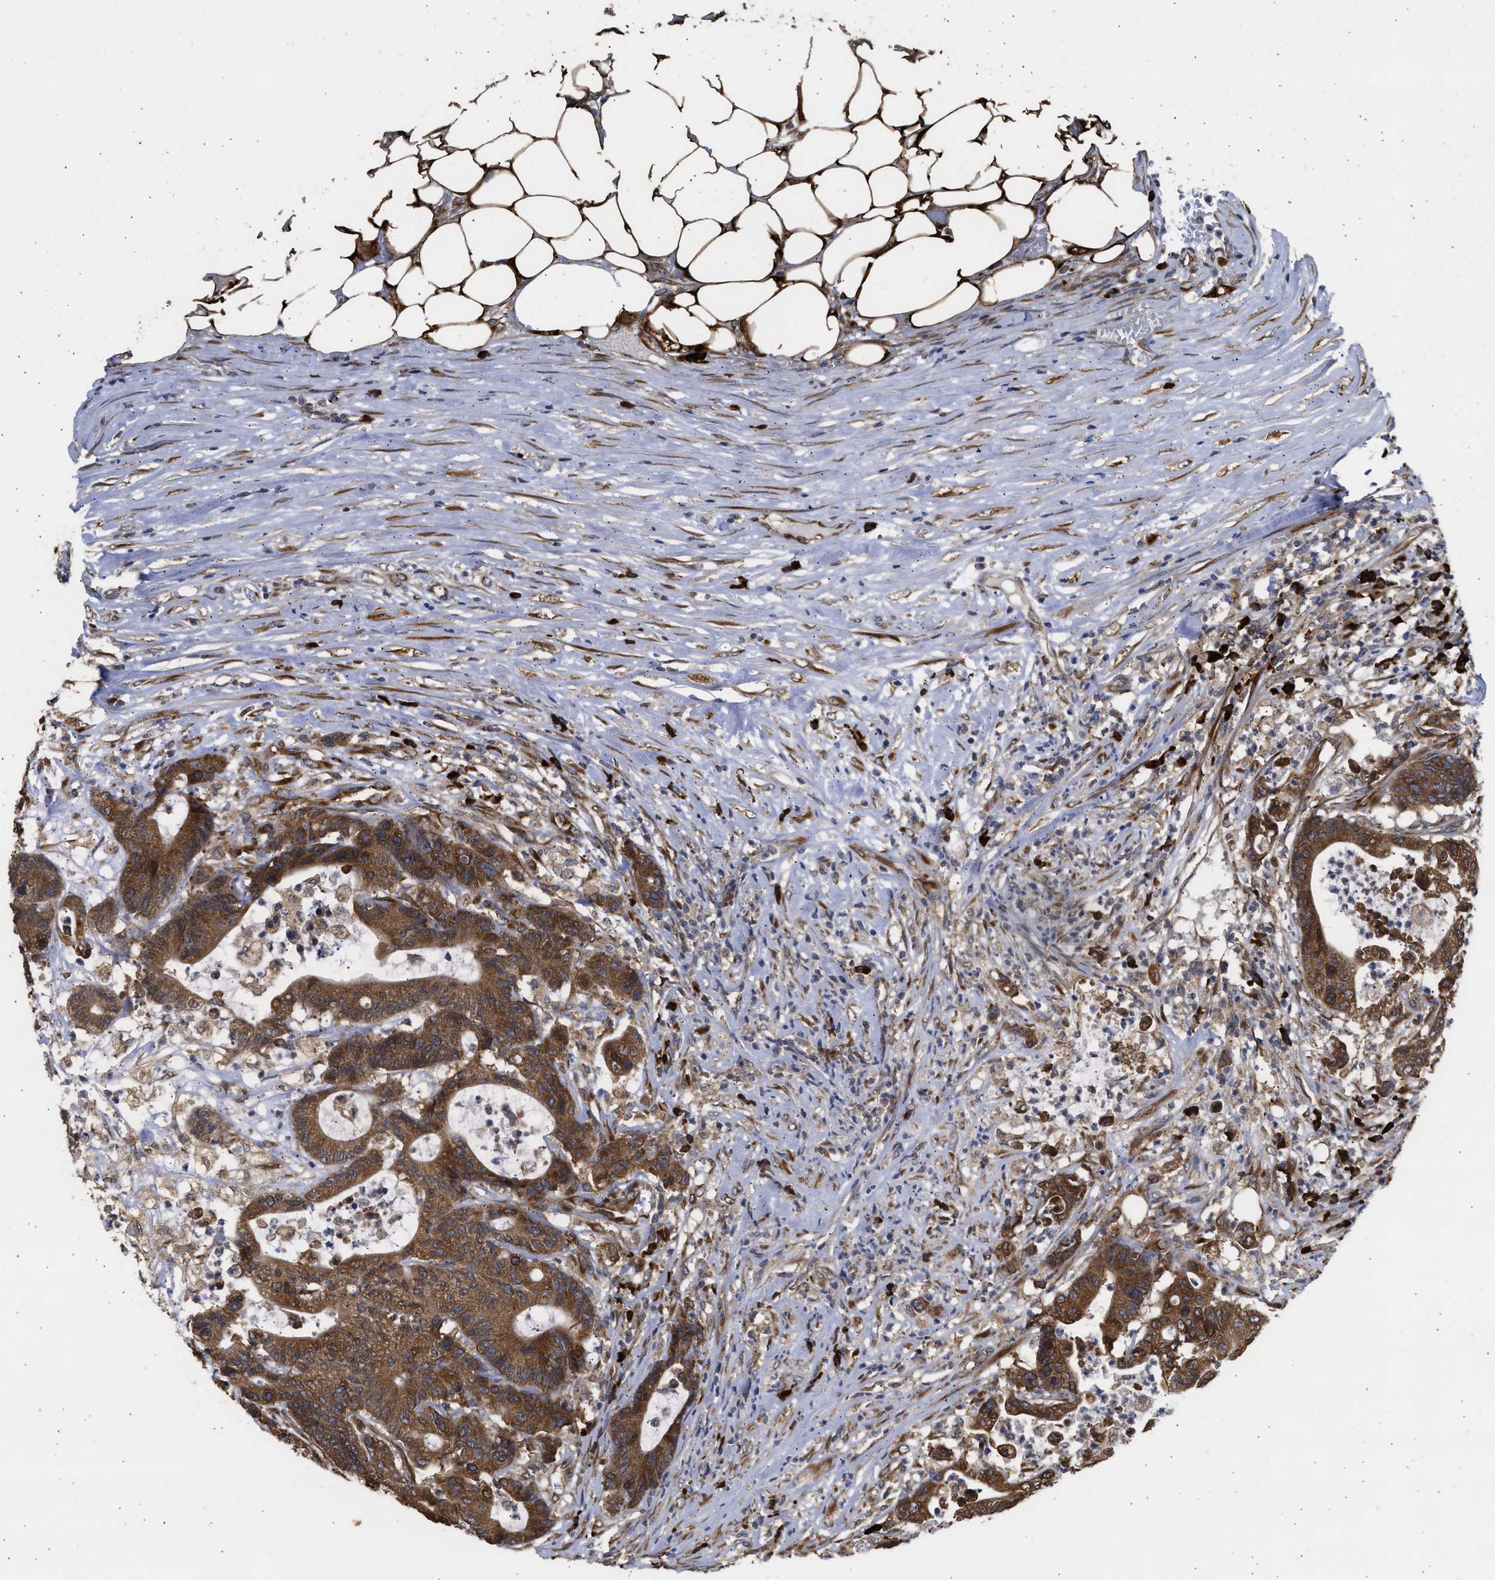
{"staining": {"intensity": "strong", "quantity": ">75%", "location": "cytoplasmic/membranous"}, "tissue": "colorectal cancer", "cell_type": "Tumor cells", "image_type": "cancer", "snomed": [{"axis": "morphology", "description": "Adenocarcinoma, NOS"}, {"axis": "topography", "description": "Colon"}], "caption": "This is a histology image of IHC staining of colorectal adenocarcinoma, which shows strong staining in the cytoplasmic/membranous of tumor cells.", "gene": "DNAJC1", "patient": {"sex": "female", "age": 84}}